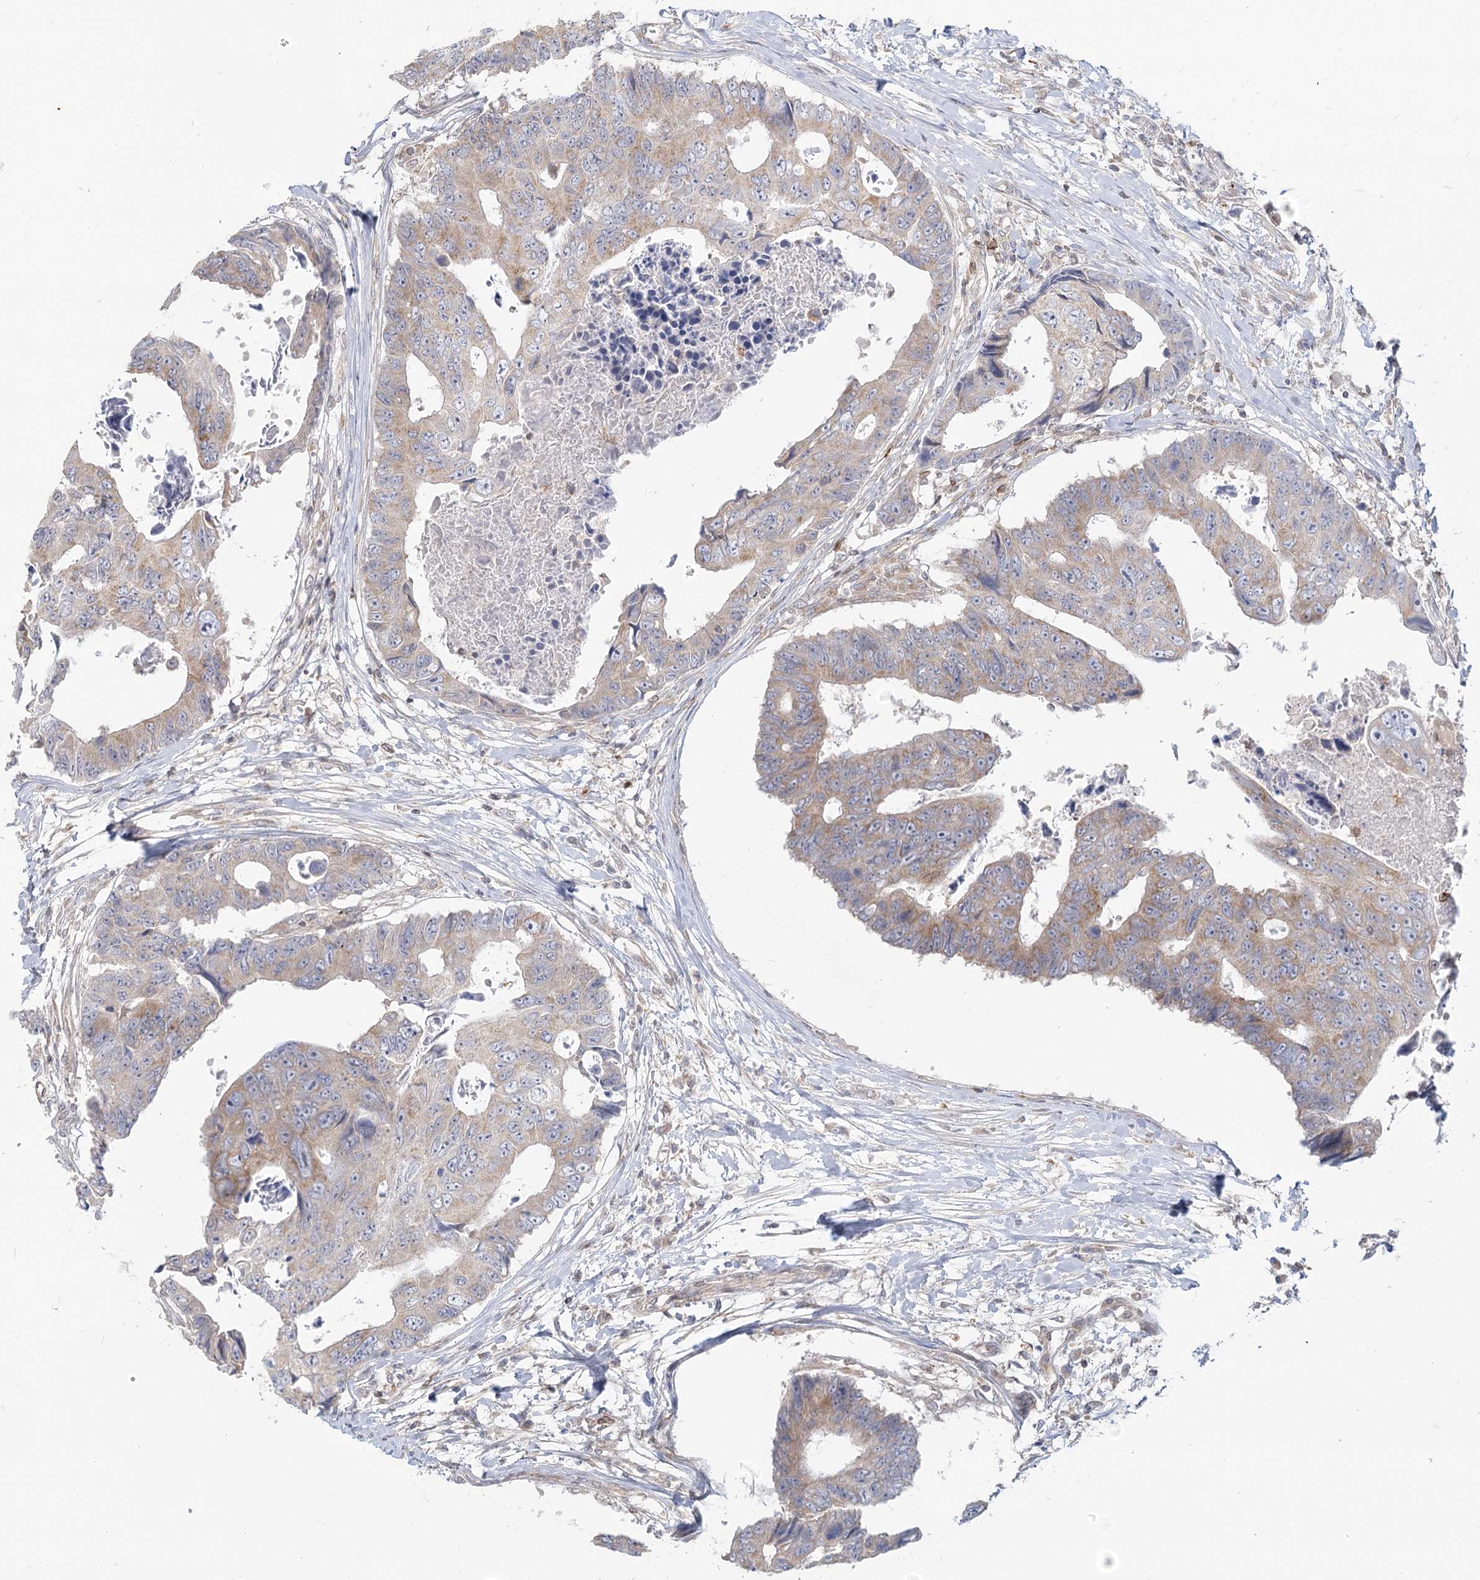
{"staining": {"intensity": "weak", "quantity": "25%-75%", "location": "cytoplasmic/membranous"}, "tissue": "colorectal cancer", "cell_type": "Tumor cells", "image_type": "cancer", "snomed": [{"axis": "morphology", "description": "Adenocarcinoma, NOS"}, {"axis": "topography", "description": "Rectum"}], "caption": "Tumor cells display weak cytoplasmic/membranous positivity in approximately 25%-75% of cells in adenocarcinoma (colorectal). (brown staining indicates protein expression, while blue staining denotes nuclei).", "gene": "MTMR3", "patient": {"sex": "male", "age": 84}}